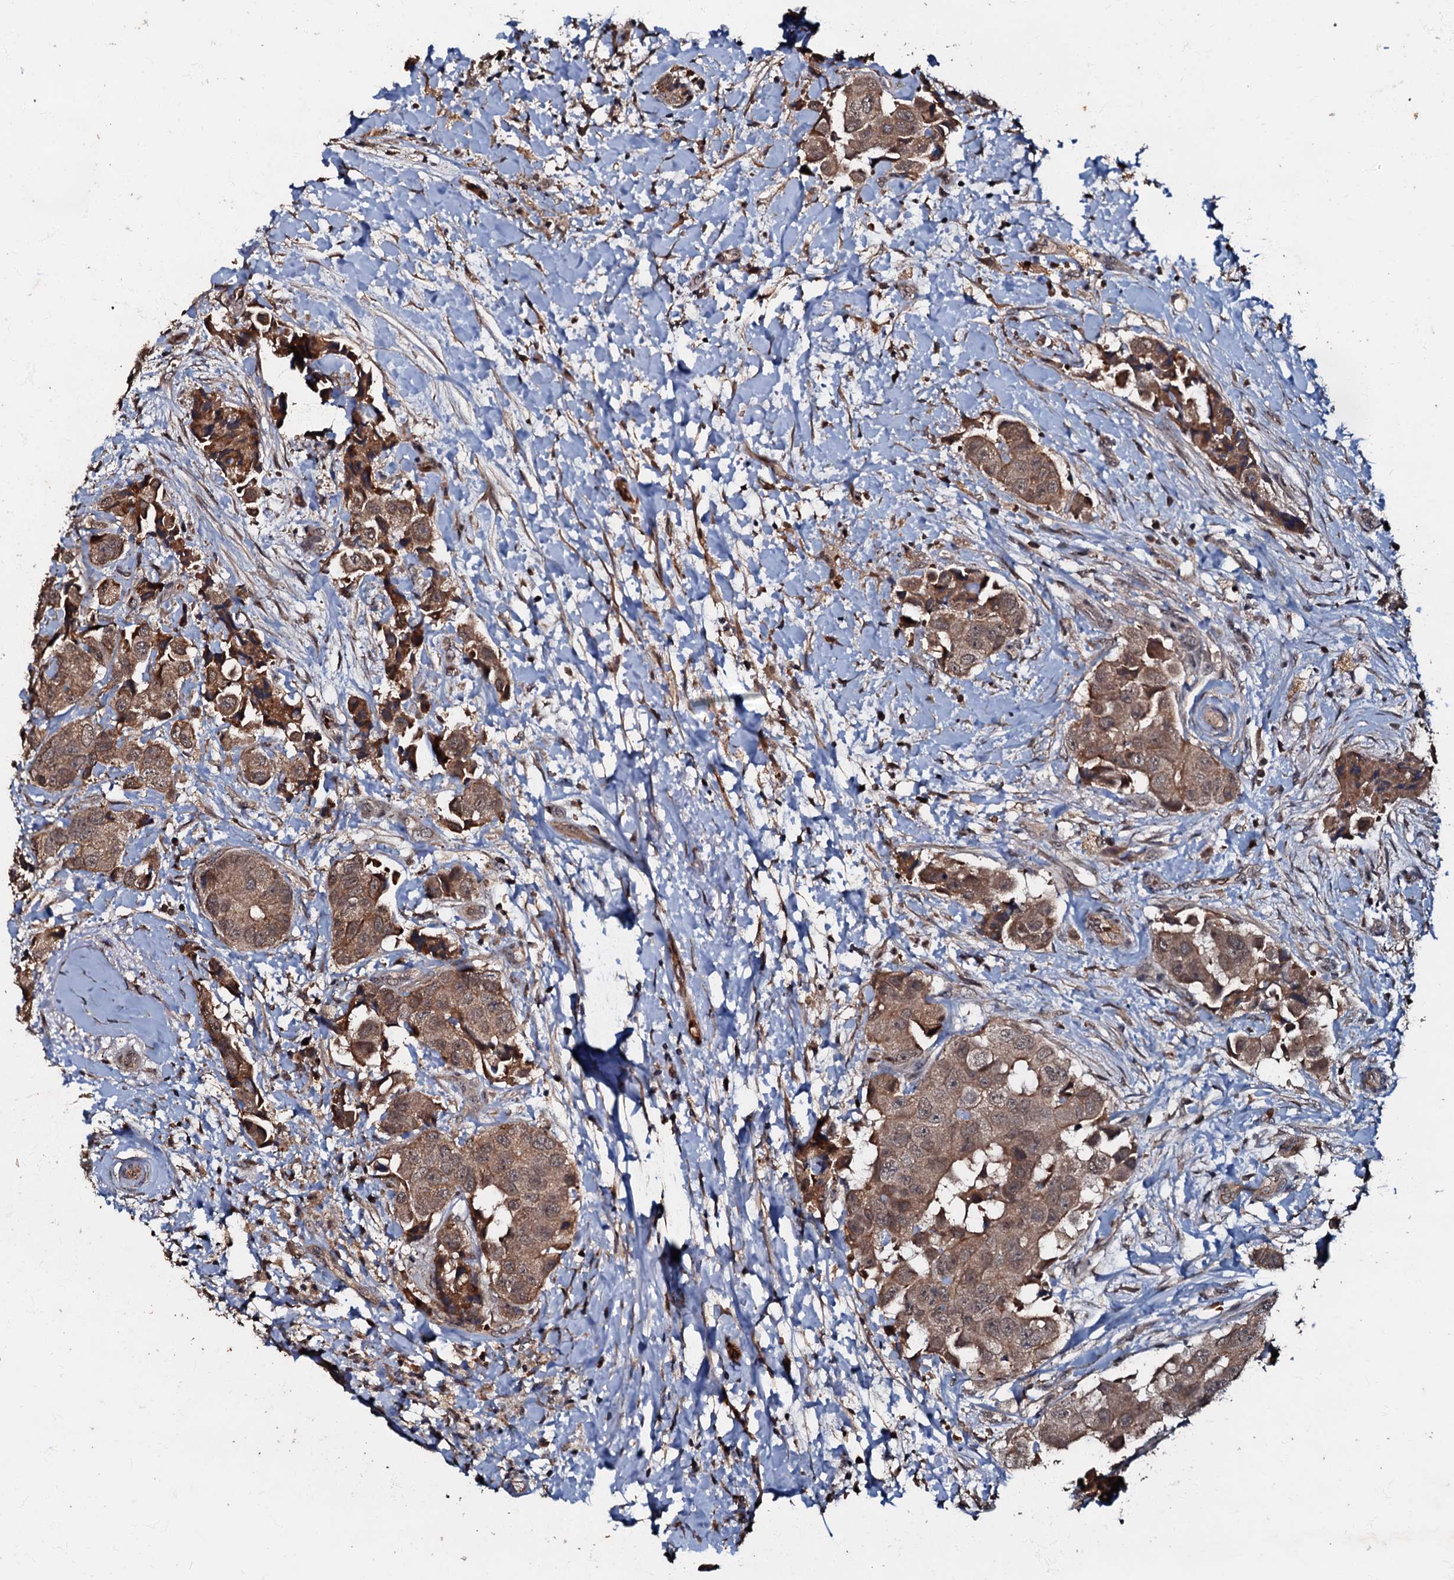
{"staining": {"intensity": "moderate", "quantity": ">75%", "location": "cytoplasmic/membranous"}, "tissue": "breast cancer", "cell_type": "Tumor cells", "image_type": "cancer", "snomed": [{"axis": "morphology", "description": "Normal tissue, NOS"}, {"axis": "morphology", "description": "Duct carcinoma"}, {"axis": "topography", "description": "Breast"}], "caption": "The photomicrograph shows staining of breast infiltrating ductal carcinoma, revealing moderate cytoplasmic/membranous protein positivity (brown color) within tumor cells.", "gene": "MANSC4", "patient": {"sex": "female", "age": 62}}